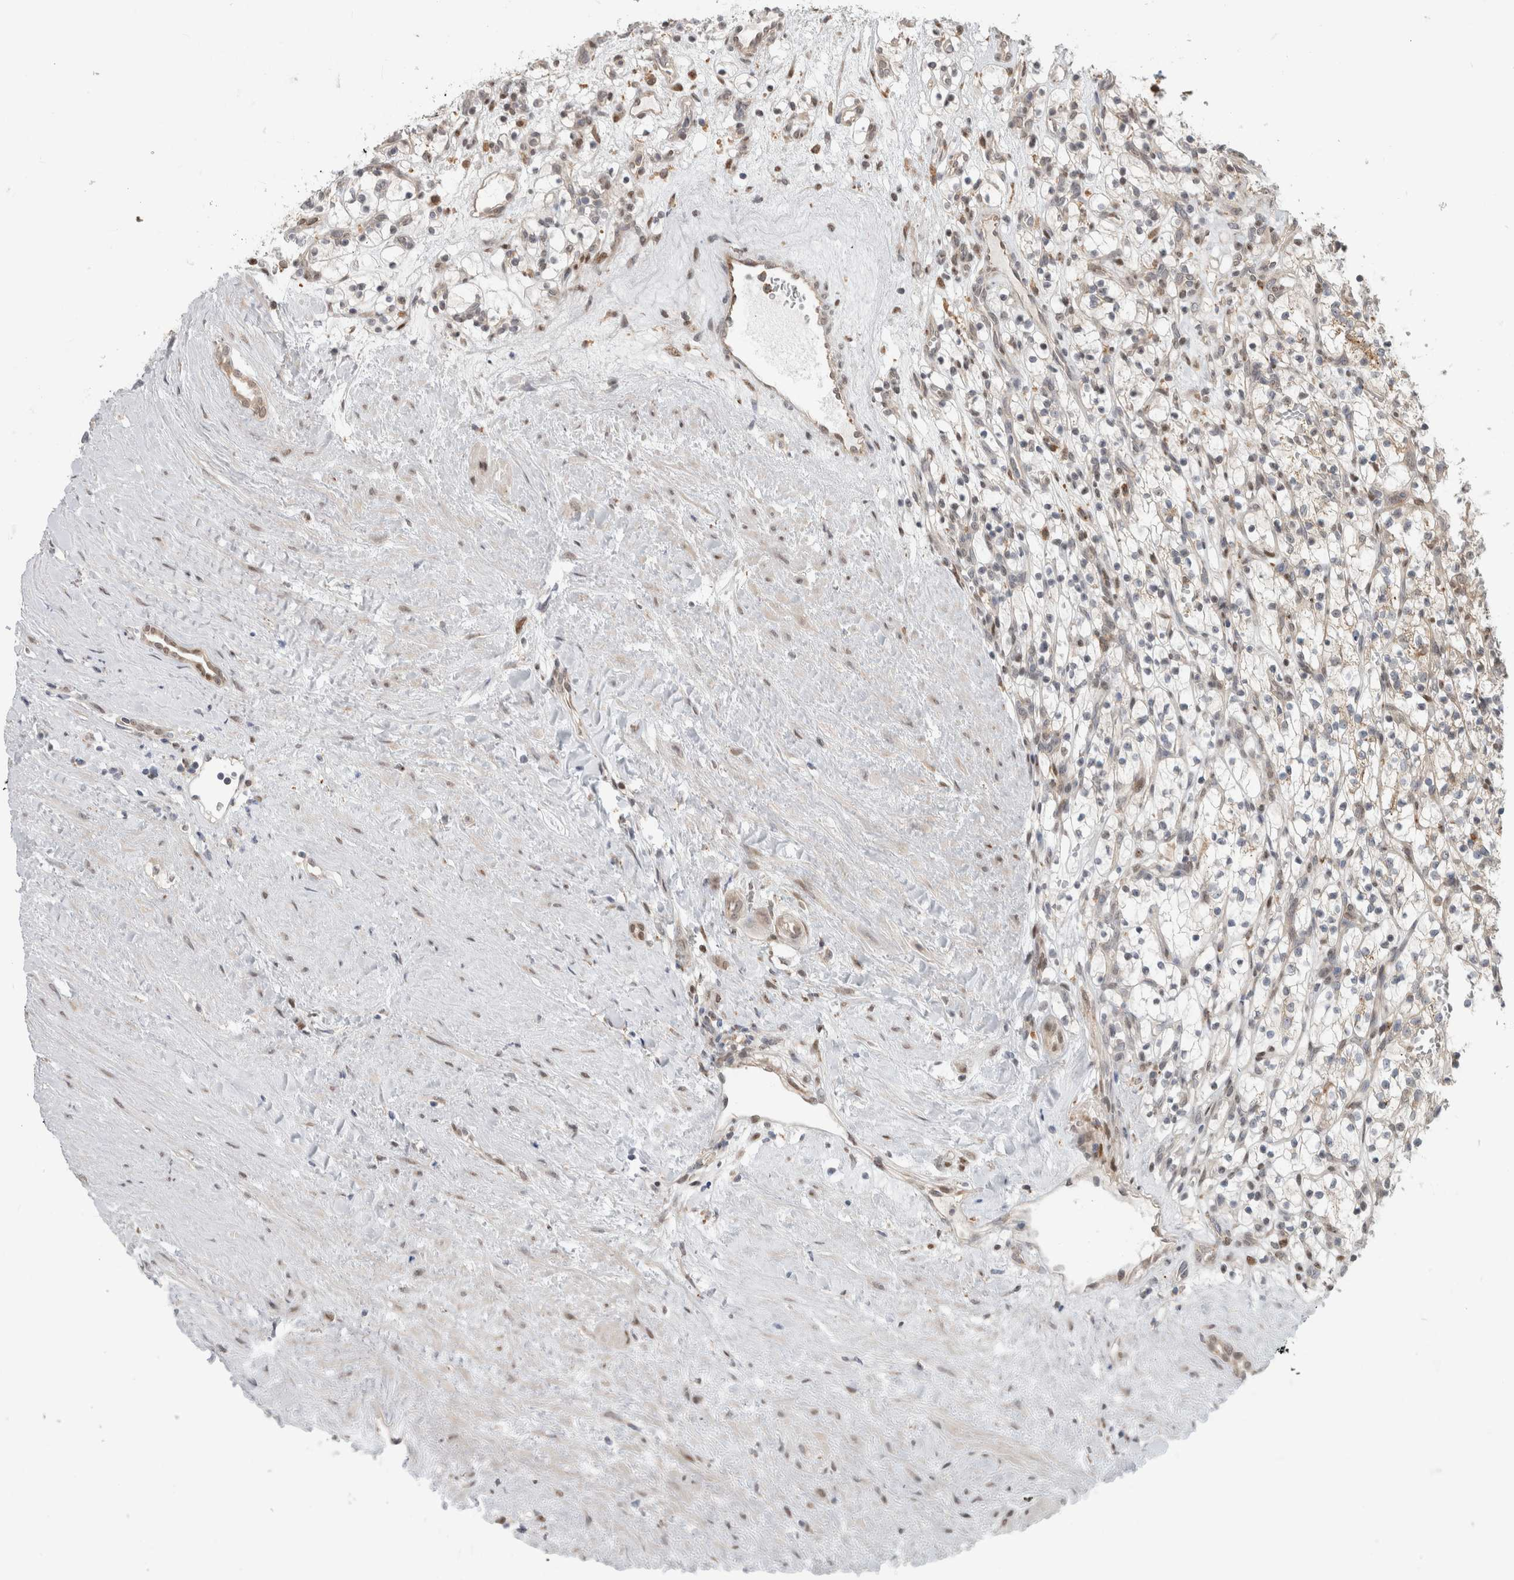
{"staining": {"intensity": "weak", "quantity": "<25%", "location": "nuclear"}, "tissue": "renal cancer", "cell_type": "Tumor cells", "image_type": "cancer", "snomed": [{"axis": "morphology", "description": "Adenocarcinoma, NOS"}, {"axis": "topography", "description": "Kidney"}], "caption": "The photomicrograph displays no significant positivity in tumor cells of renal adenocarcinoma. (DAB (3,3'-diaminobenzidine) immunohistochemistry, high magnification).", "gene": "NAB2", "patient": {"sex": "female", "age": 57}}